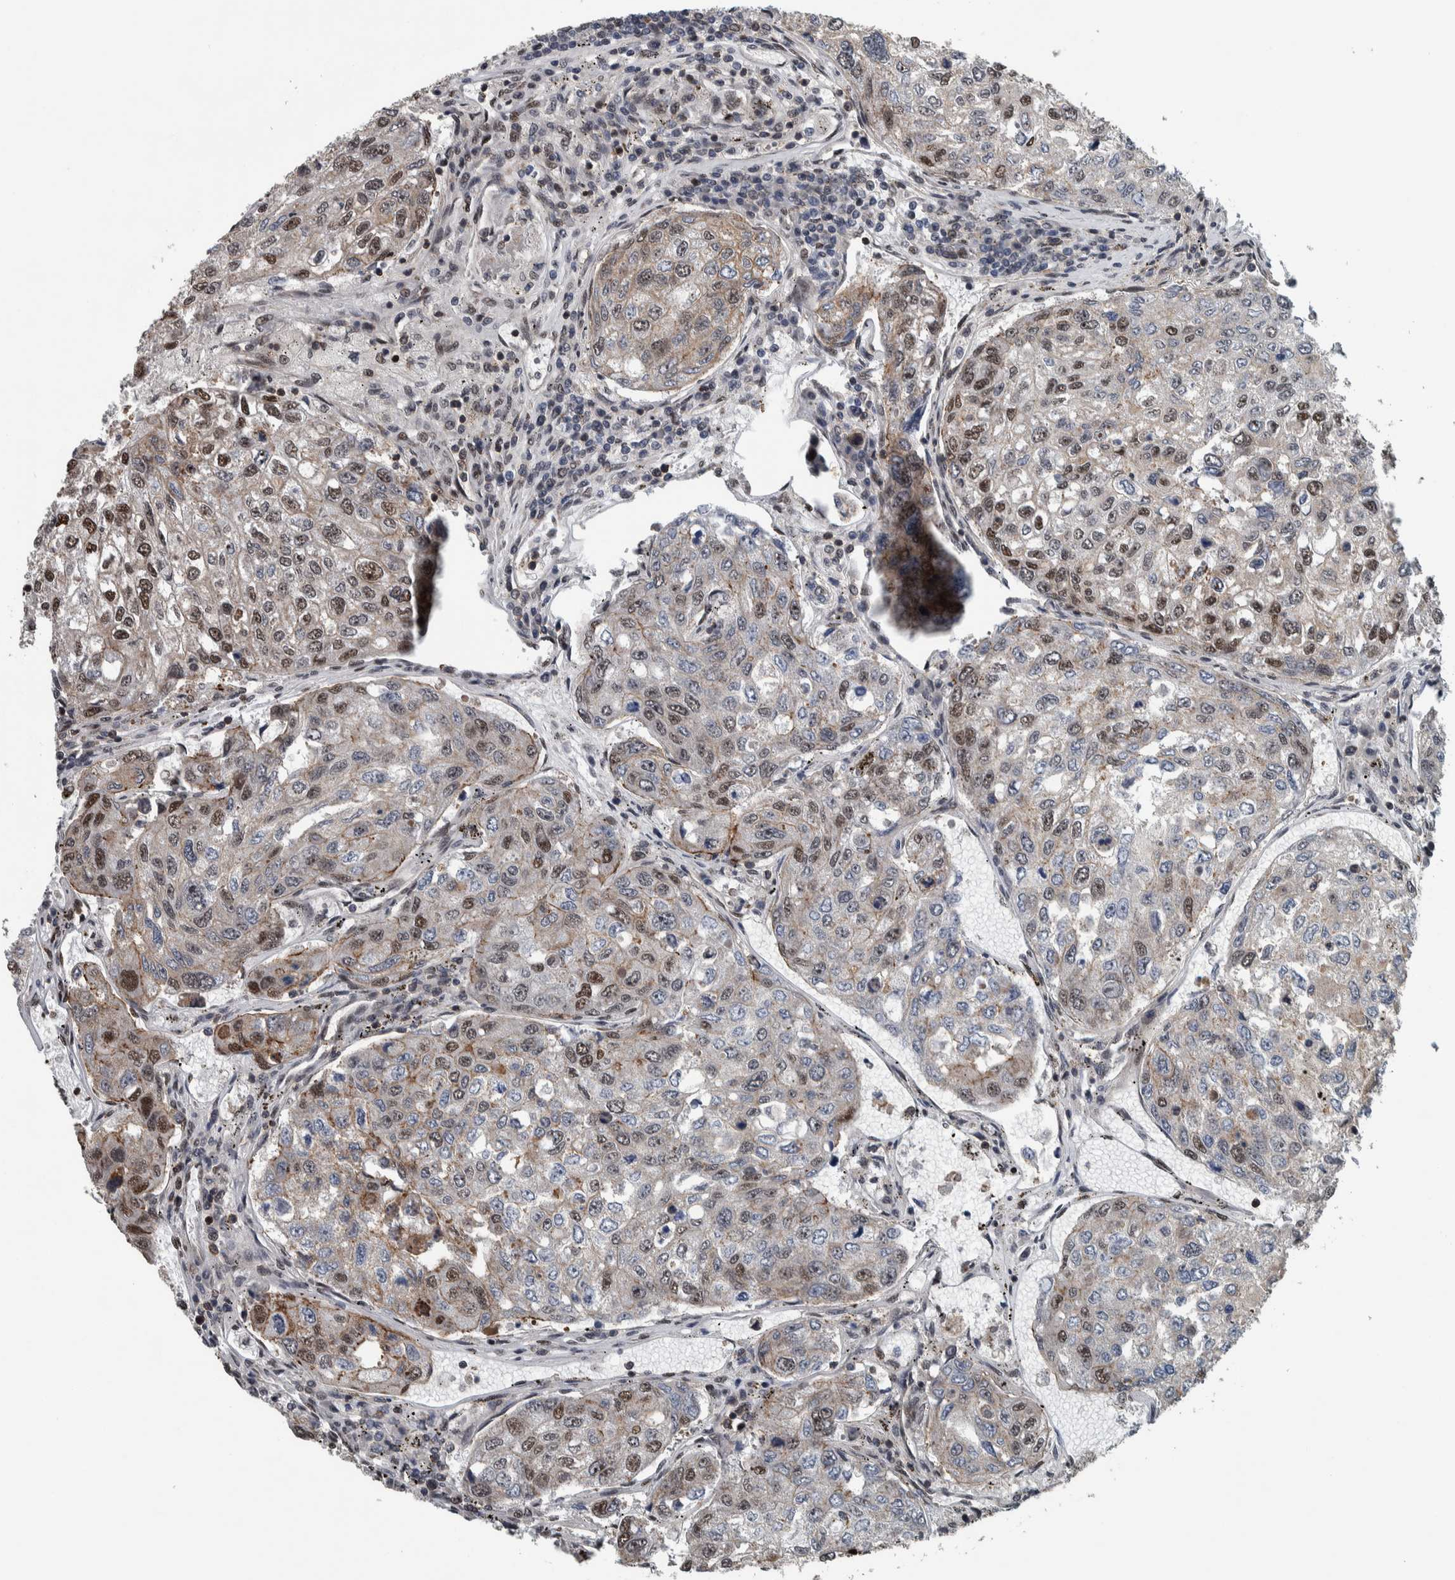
{"staining": {"intensity": "strong", "quantity": "25%-75%", "location": "nuclear"}, "tissue": "urothelial cancer", "cell_type": "Tumor cells", "image_type": "cancer", "snomed": [{"axis": "morphology", "description": "Urothelial carcinoma, High grade"}, {"axis": "topography", "description": "Lymph node"}, {"axis": "topography", "description": "Urinary bladder"}], "caption": "Immunohistochemistry (IHC) (DAB) staining of urothelial cancer shows strong nuclear protein expression in approximately 25%-75% of tumor cells.", "gene": "FAM135B", "patient": {"sex": "male", "age": 51}}